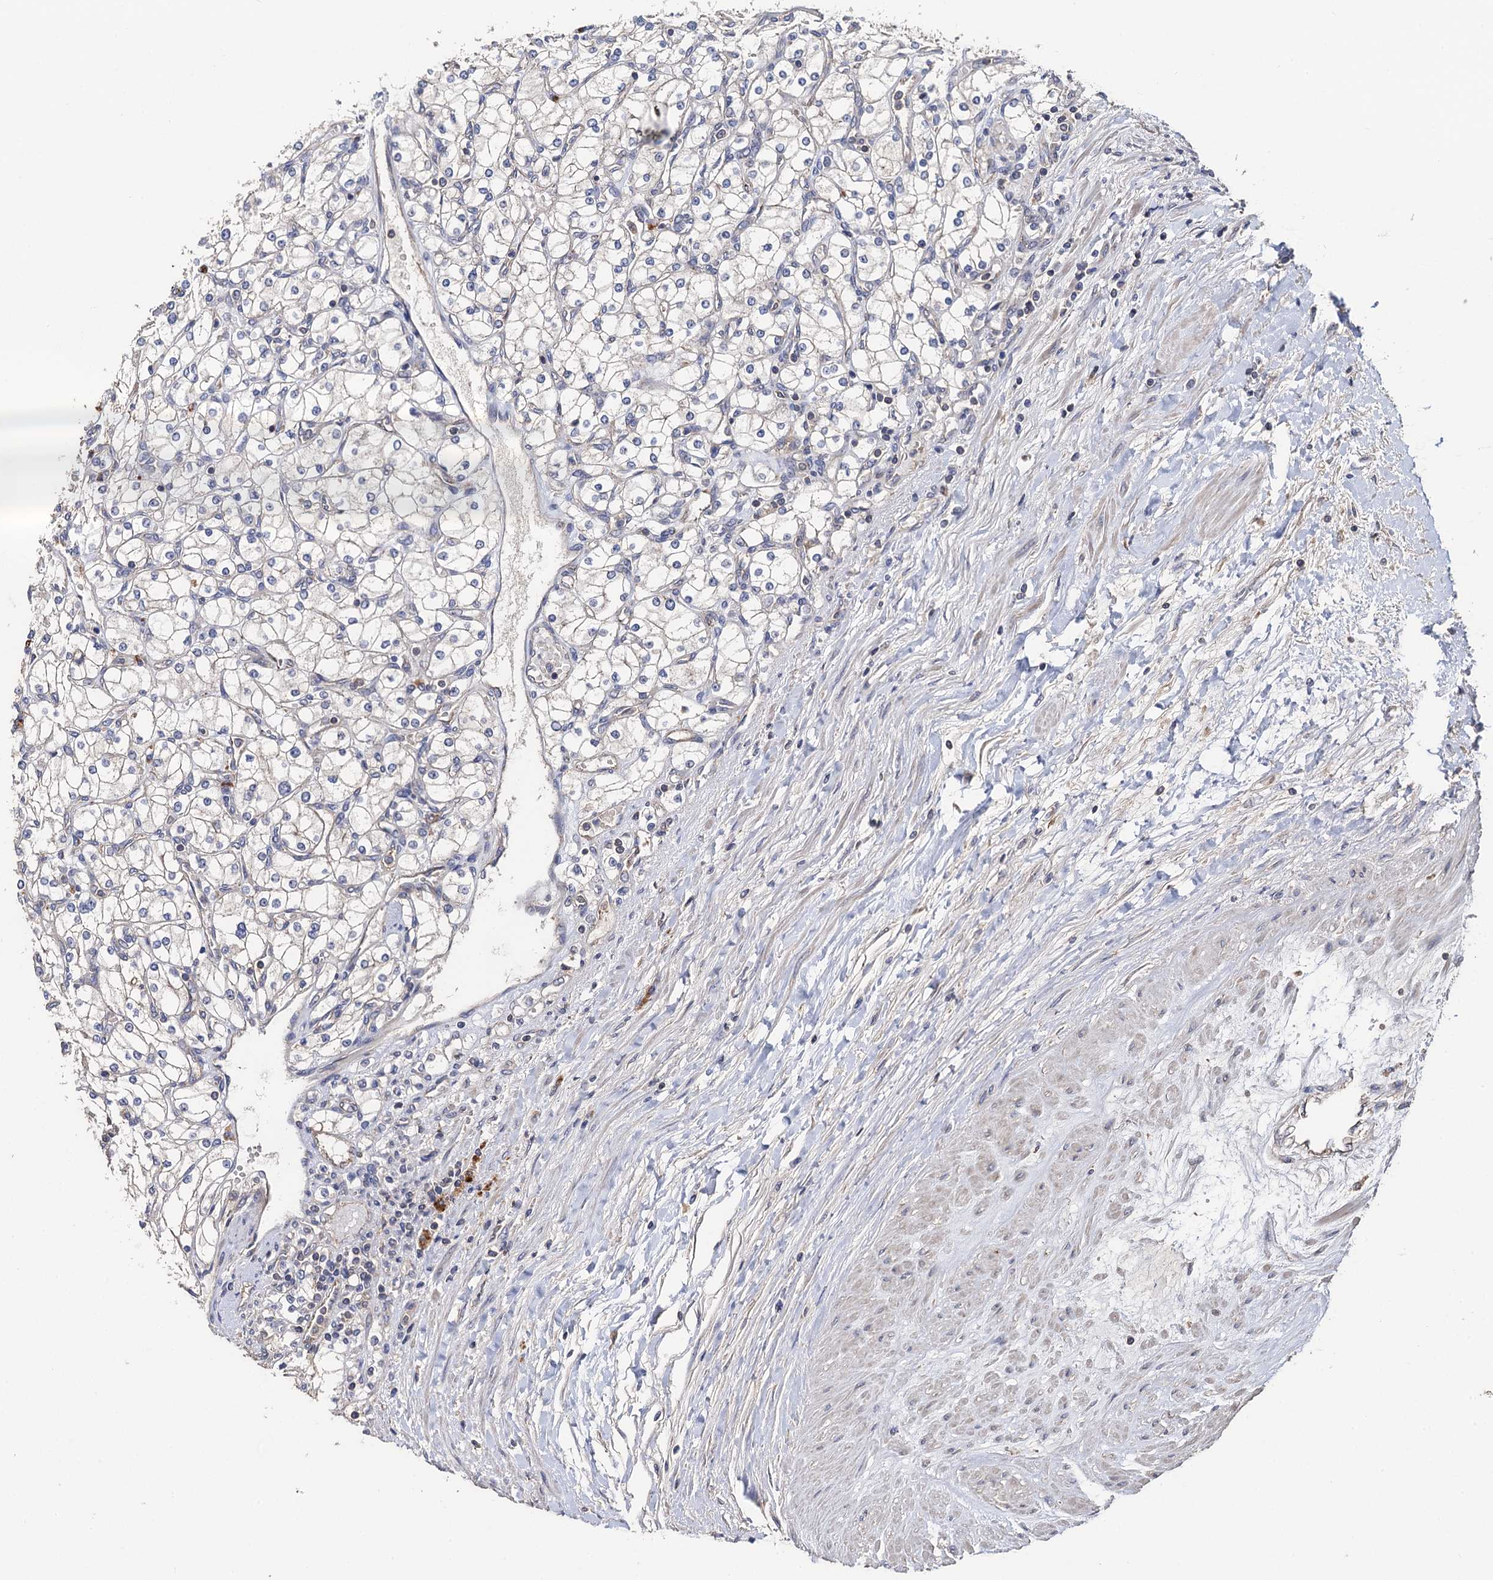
{"staining": {"intensity": "negative", "quantity": "none", "location": "none"}, "tissue": "renal cancer", "cell_type": "Tumor cells", "image_type": "cancer", "snomed": [{"axis": "morphology", "description": "Adenocarcinoma, NOS"}, {"axis": "topography", "description": "Kidney"}], "caption": "The micrograph demonstrates no staining of tumor cells in renal adenocarcinoma.", "gene": "PPTC7", "patient": {"sex": "male", "age": 80}}